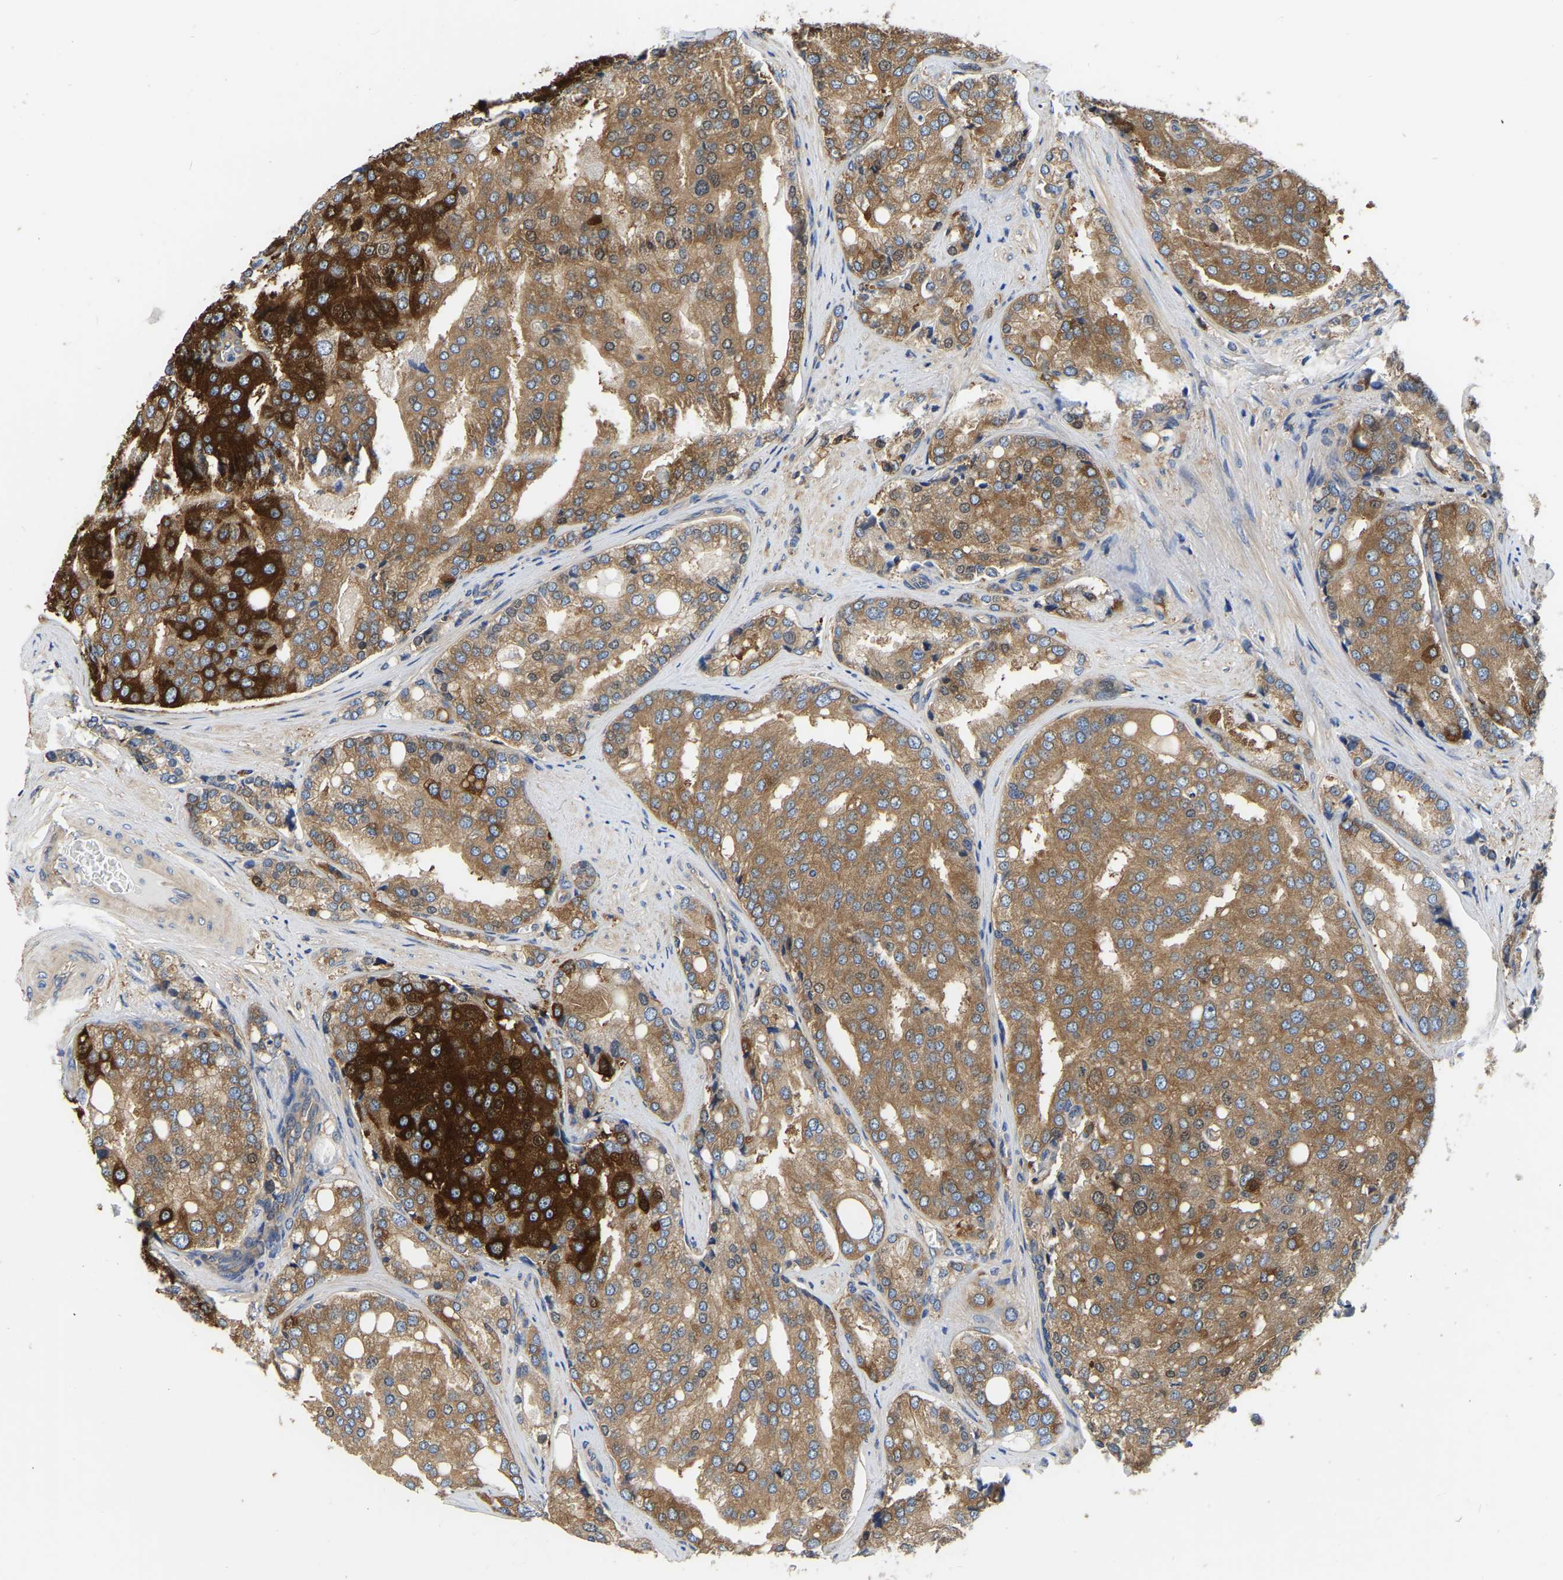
{"staining": {"intensity": "strong", "quantity": ">75%", "location": "cytoplasmic/membranous"}, "tissue": "prostate cancer", "cell_type": "Tumor cells", "image_type": "cancer", "snomed": [{"axis": "morphology", "description": "Adenocarcinoma, High grade"}, {"axis": "topography", "description": "Prostate"}], "caption": "Immunohistochemistry photomicrograph of neoplastic tissue: prostate cancer (high-grade adenocarcinoma) stained using immunohistochemistry demonstrates high levels of strong protein expression localized specifically in the cytoplasmic/membranous of tumor cells, appearing as a cytoplasmic/membranous brown color.", "gene": "GARS1", "patient": {"sex": "male", "age": 50}}